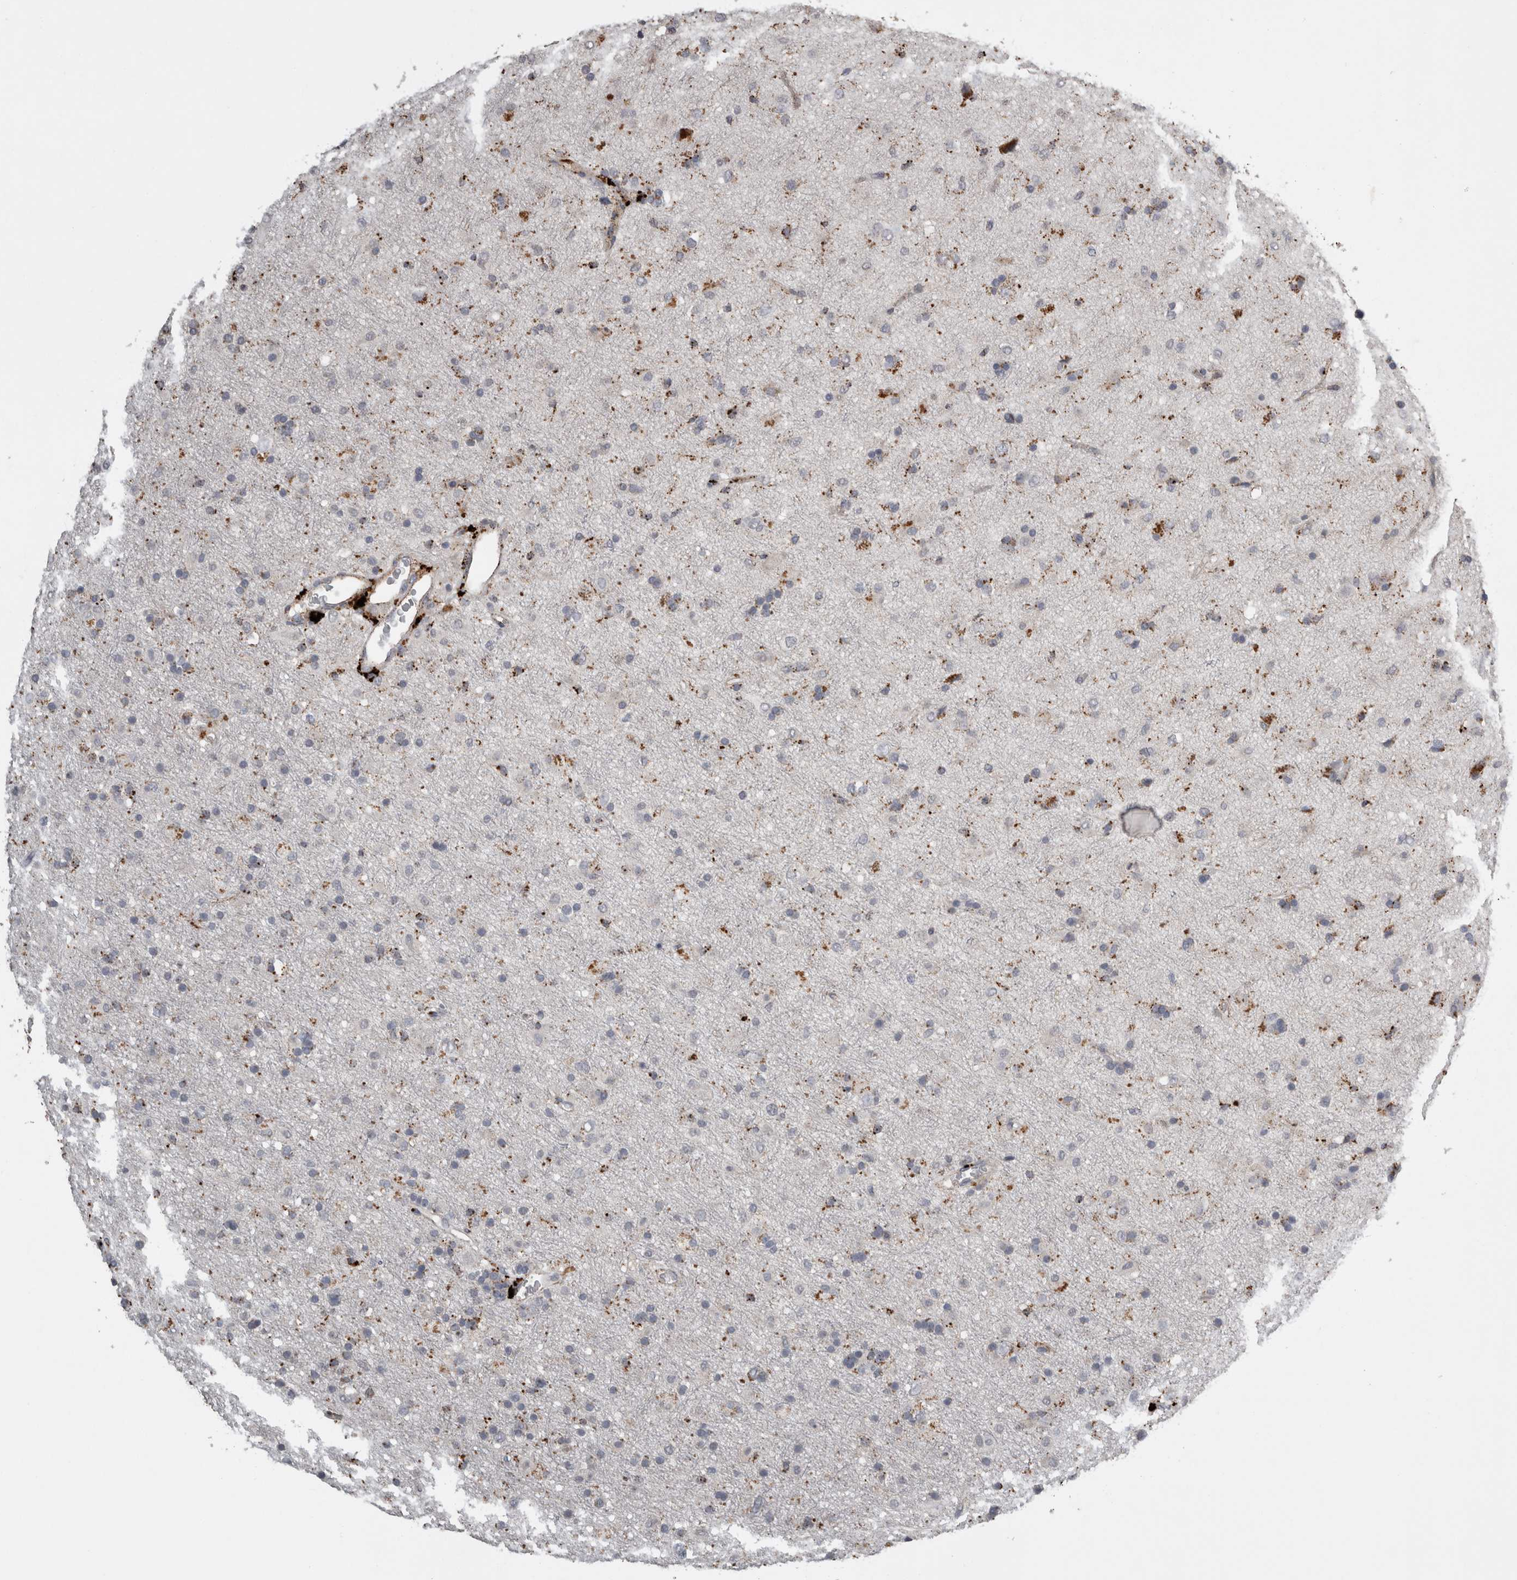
{"staining": {"intensity": "moderate", "quantity": "<25%", "location": "cytoplasmic/membranous"}, "tissue": "glioma", "cell_type": "Tumor cells", "image_type": "cancer", "snomed": [{"axis": "morphology", "description": "Glioma, malignant, Low grade"}, {"axis": "topography", "description": "Brain"}], "caption": "Low-grade glioma (malignant) tissue displays moderate cytoplasmic/membranous expression in about <25% of tumor cells, visualized by immunohistochemistry. The protein of interest is shown in brown color, while the nuclei are stained blue.", "gene": "CTSZ", "patient": {"sex": "male", "age": 65}}